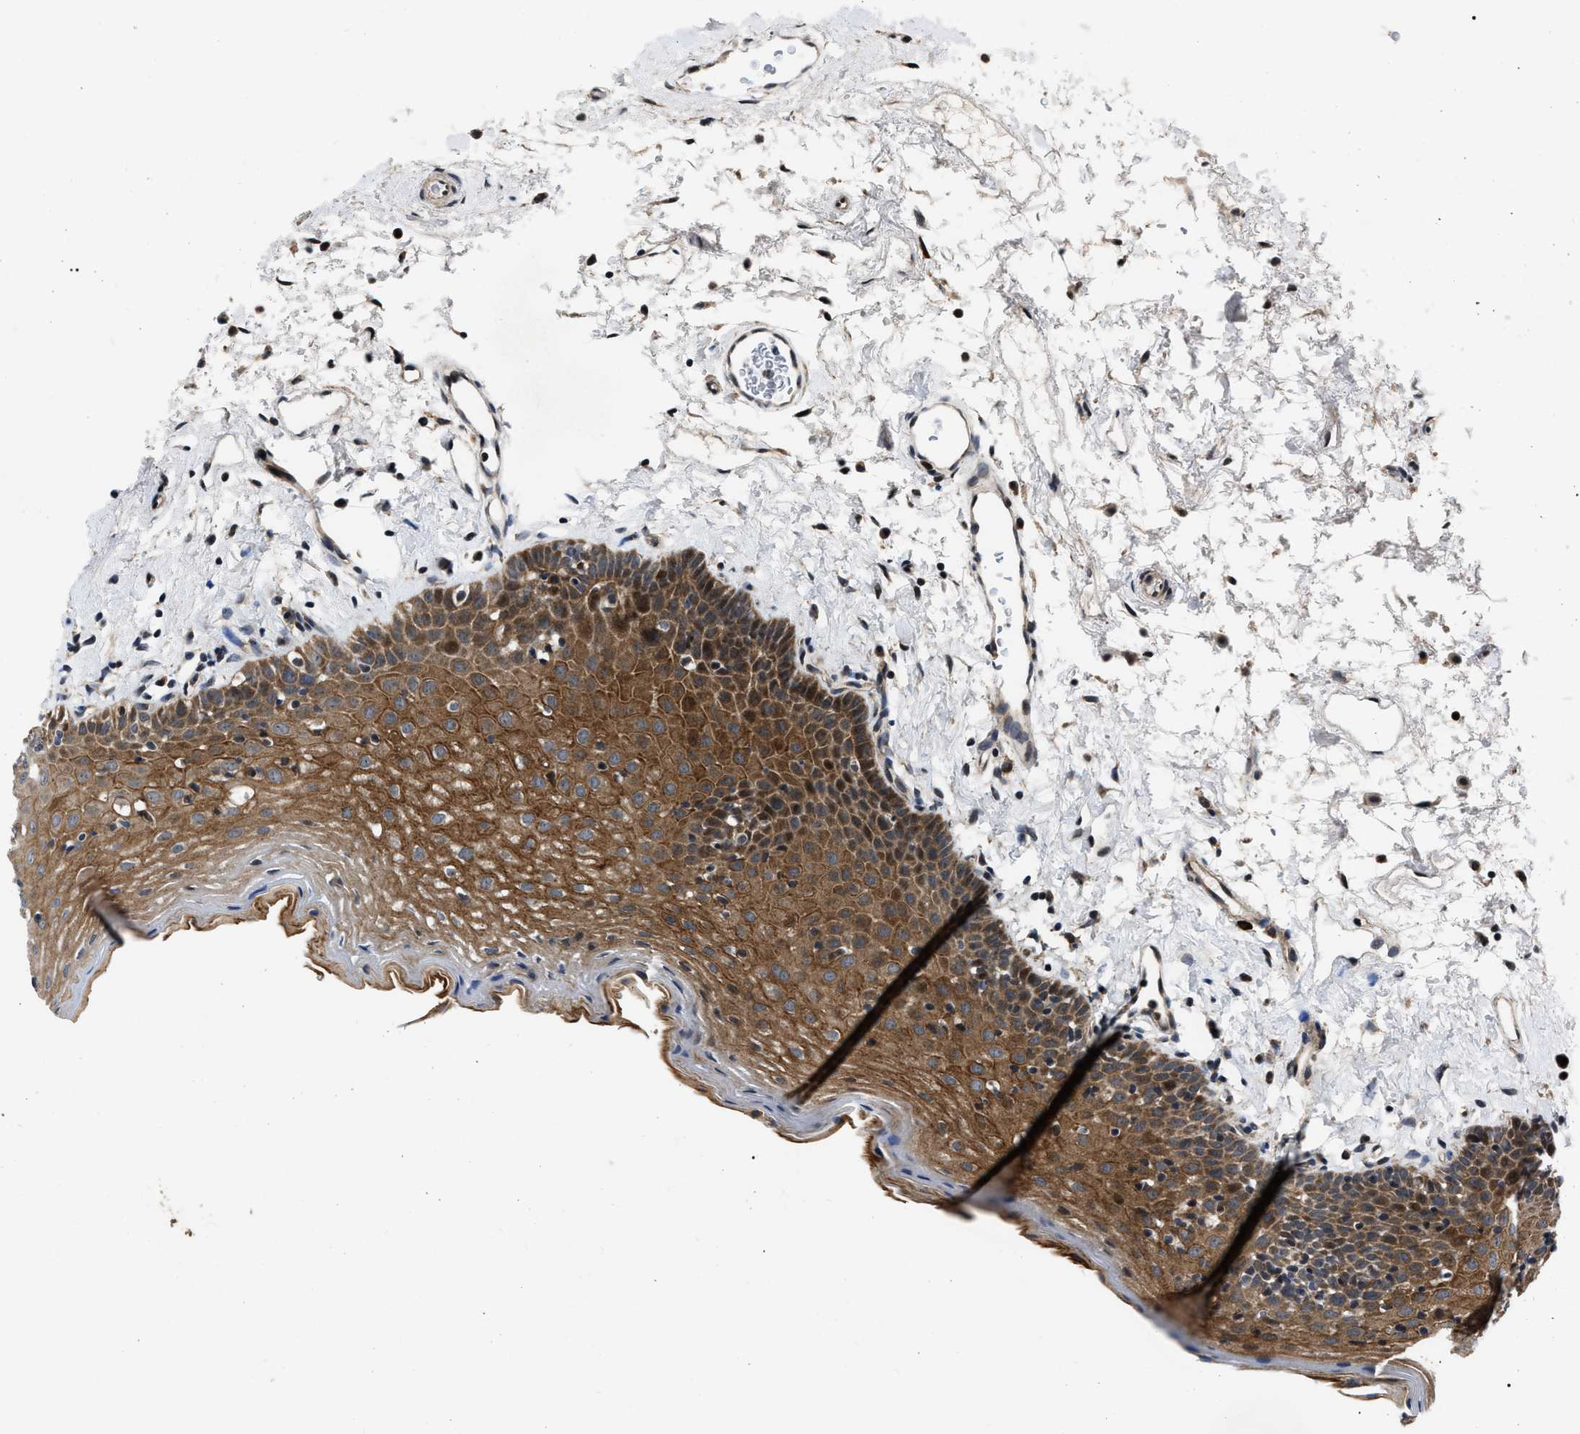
{"staining": {"intensity": "moderate", "quantity": ">75%", "location": "cytoplasmic/membranous,nuclear"}, "tissue": "oral mucosa", "cell_type": "Squamous epithelial cells", "image_type": "normal", "snomed": [{"axis": "morphology", "description": "Normal tissue, NOS"}, {"axis": "topography", "description": "Oral tissue"}], "caption": "Moderate cytoplasmic/membranous,nuclear protein staining is seen in about >75% of squamous epithelial cells in oral mucosa.", "gene": "PPWD1", "patient": {"sex": "male", "age": 66}}